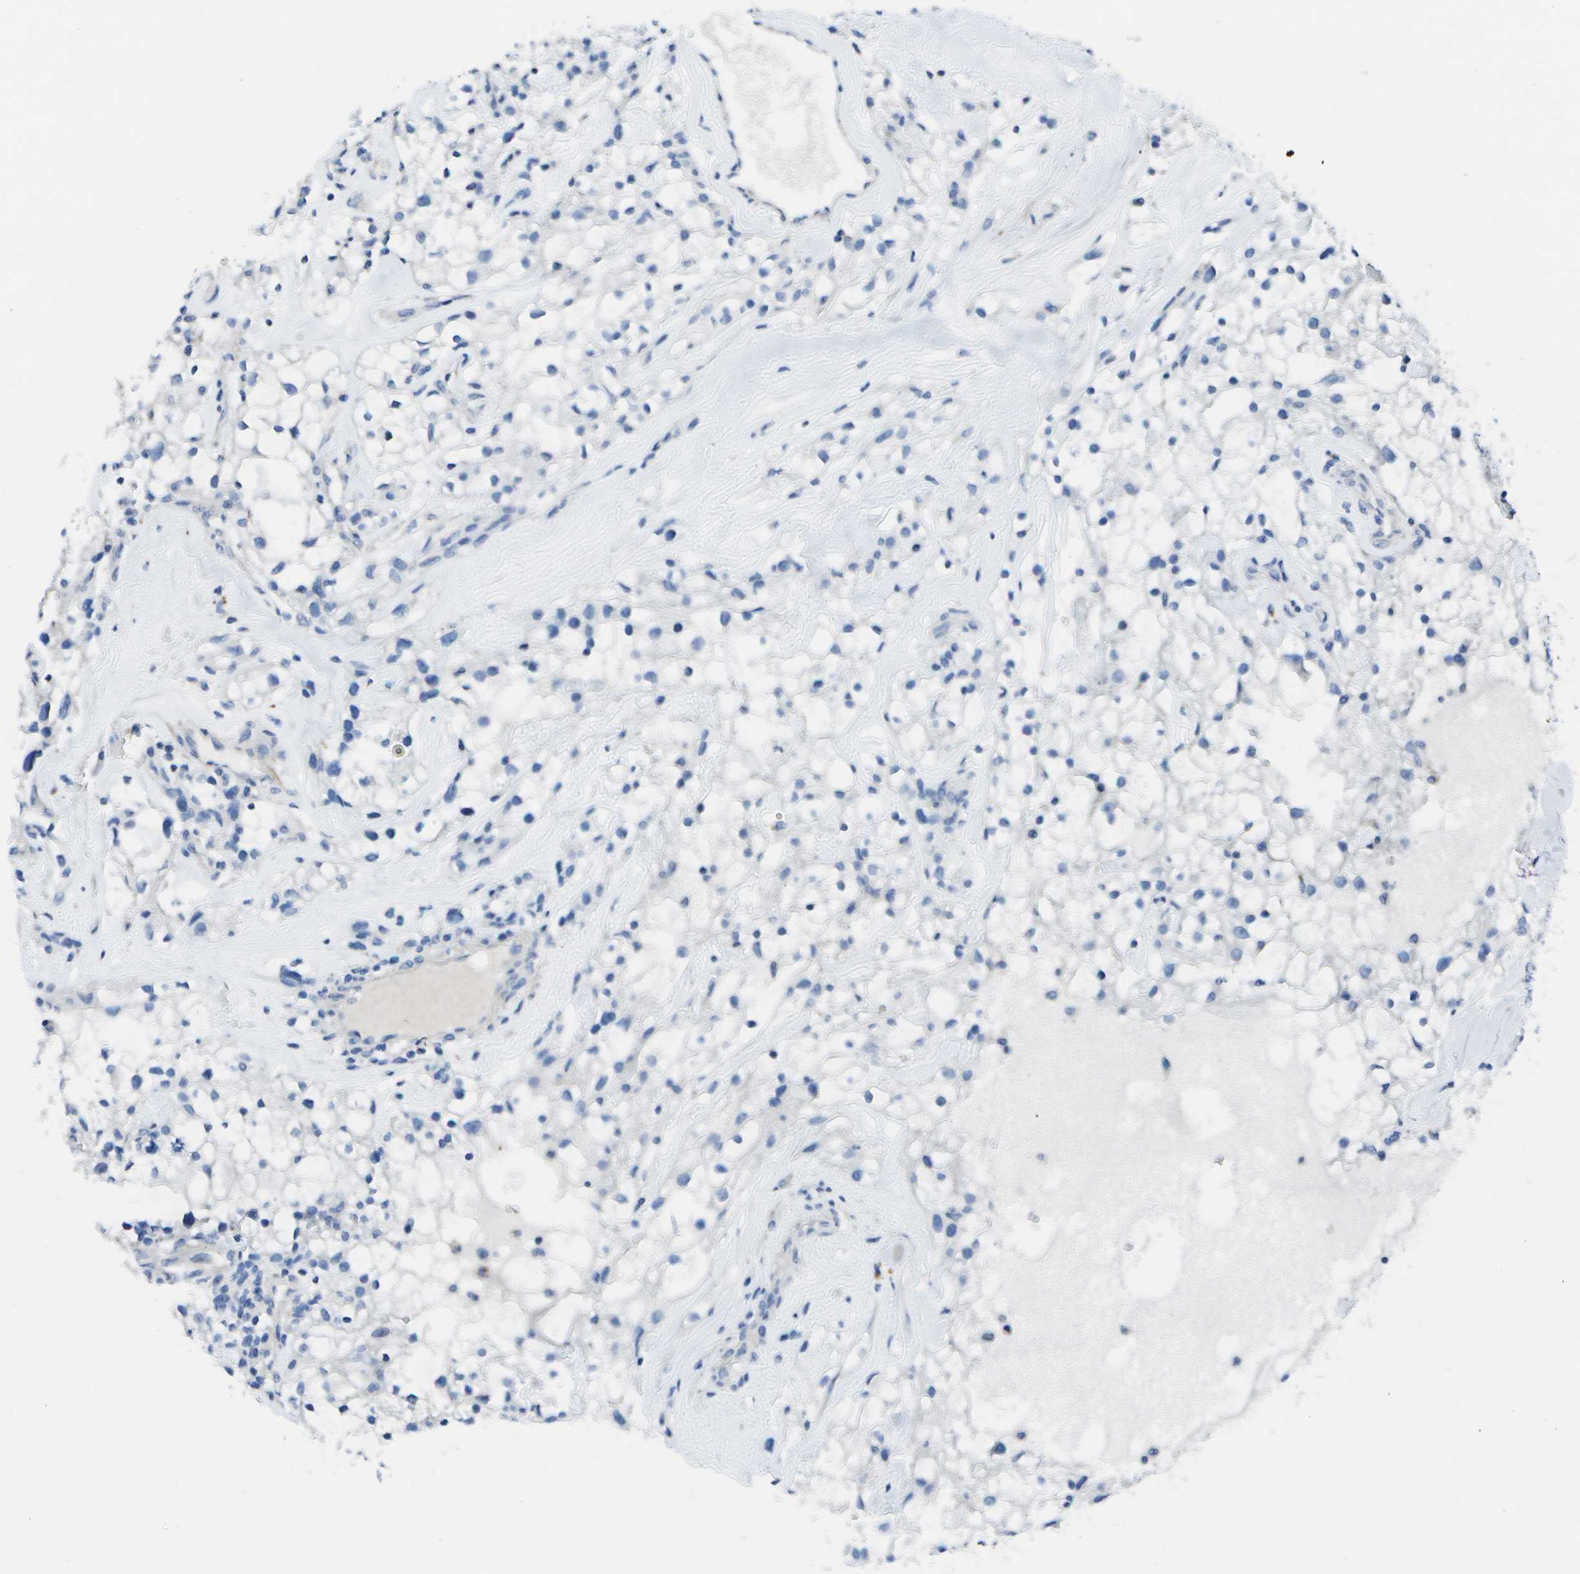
{"staining": {"intensity": "negative", "quantity": "none", "location": "none"}, "tissue": "renal cancer", "cell_type": "Tumor cells", "image_type": "cancer", "snomed": [{"axis": "morphology", "description": "Adenocarcinoma, NOS"}, {"axis": "topography", "description": "Kidney"}], "caption": "Renal cancer (adenocarcinoma) was stained to show a protein in brown. There is no significant positivity in tumor cells.", "gene": "DCT", "patient": {"sex": "female", "age": 60}}